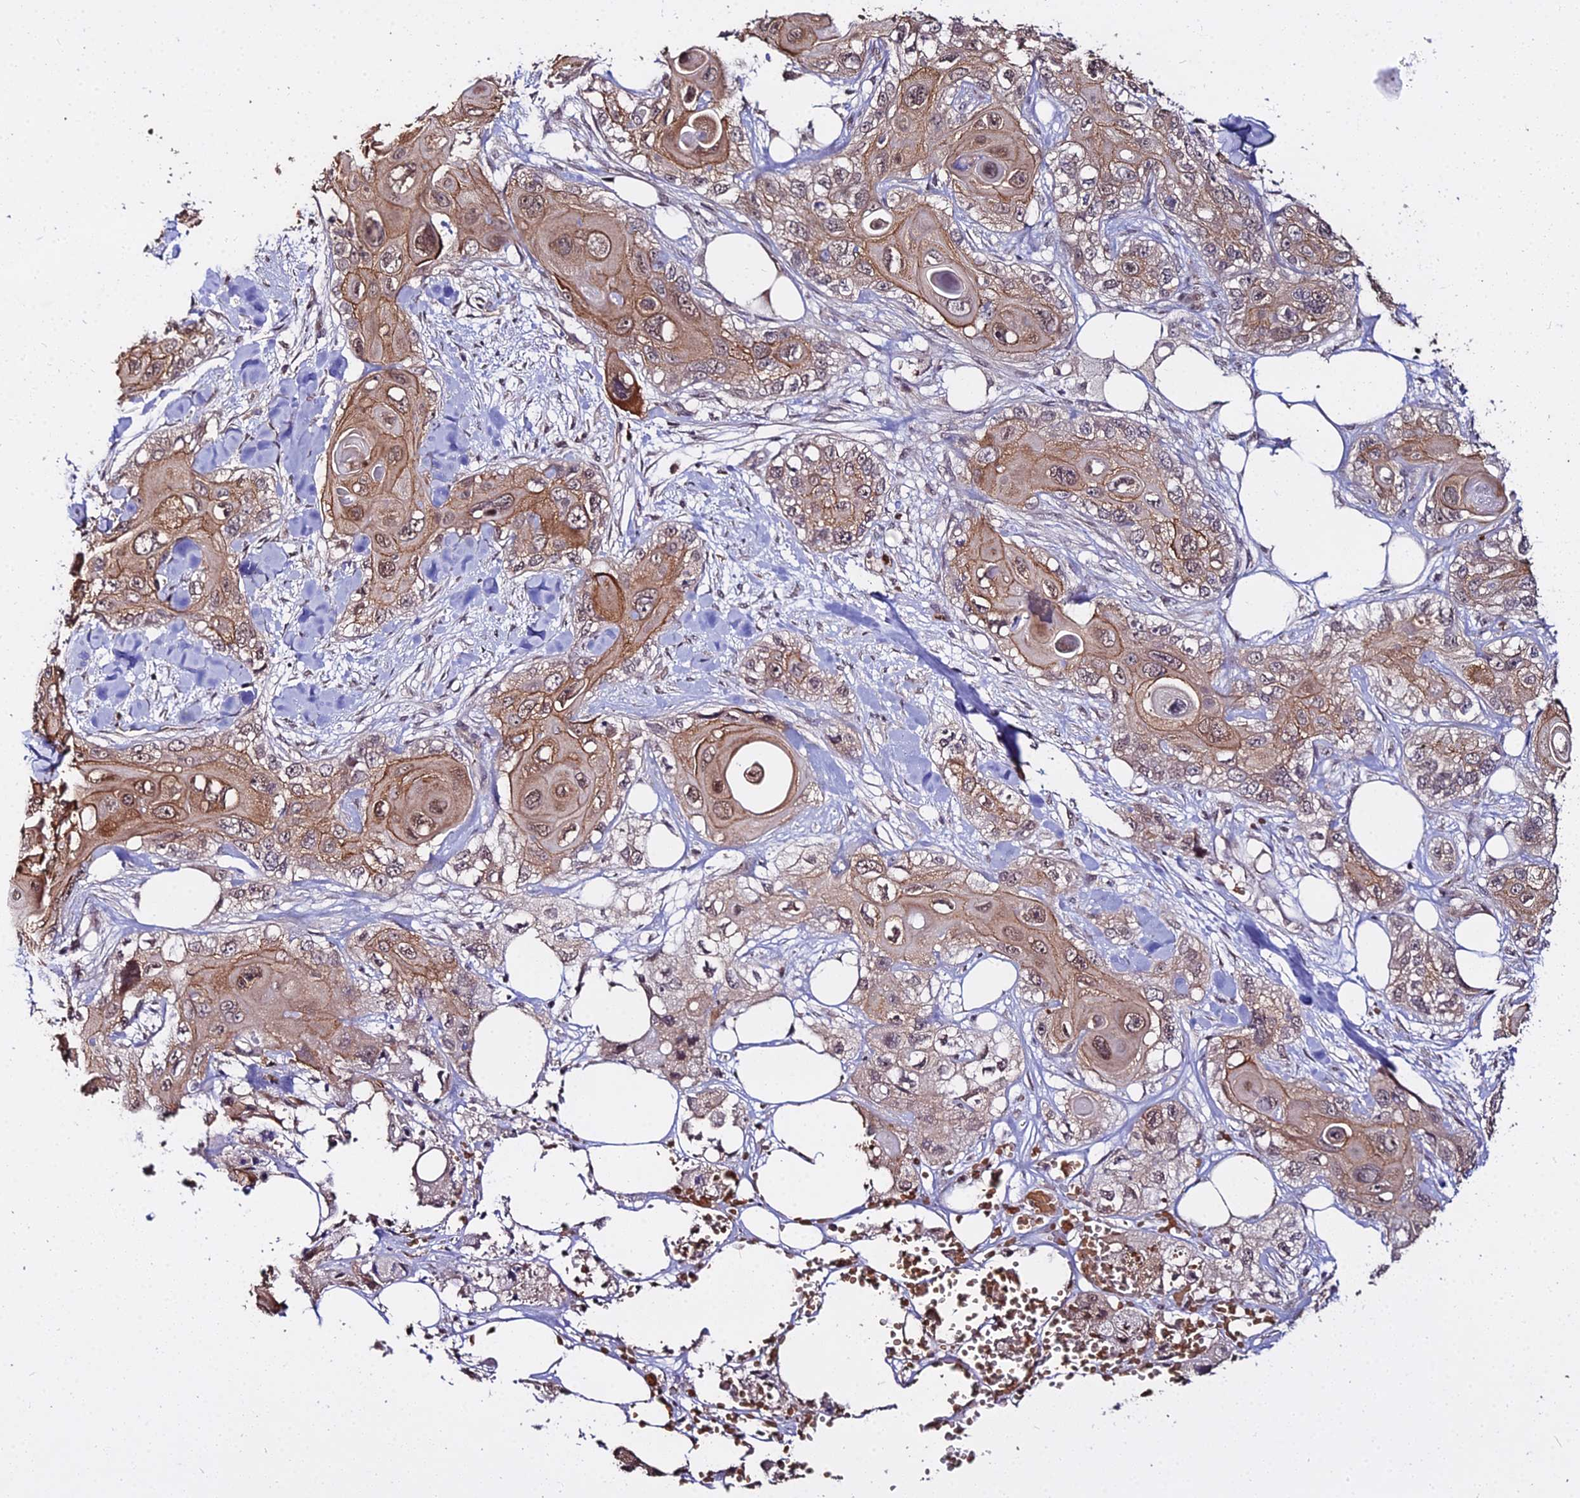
{"staining": {"intensity": "moderate", "quantity": ">75%", "location": "cytoplasmic/membranous,nuclear"}, "tissue": "skin cancer", "cell_type": "Tumor cells", "image_type": "cancer", "snomed": [{"axis": "morphology", "description": "Normal tissue, NOS"}, {"axis": "morphology", "description": "Squamous cell carcinoma, NOS"}, {"axis": "topography", "description": "Skin"}], "caption": "Immunohistochemistry micrograph of neoplastic tissue: human skin cancer (squamous cell carcinoma) stained using immunohistochemistry (IHC) displays medium levels of moderate protein expression localized specifically in the cytoplasmic/membranous and nuclear of tumor cells, appearing as a cytoplasmic/membranous and nuclear brown color.", "gene": "ZDBF2", "patient": {"sex": "male", "age": 72}}